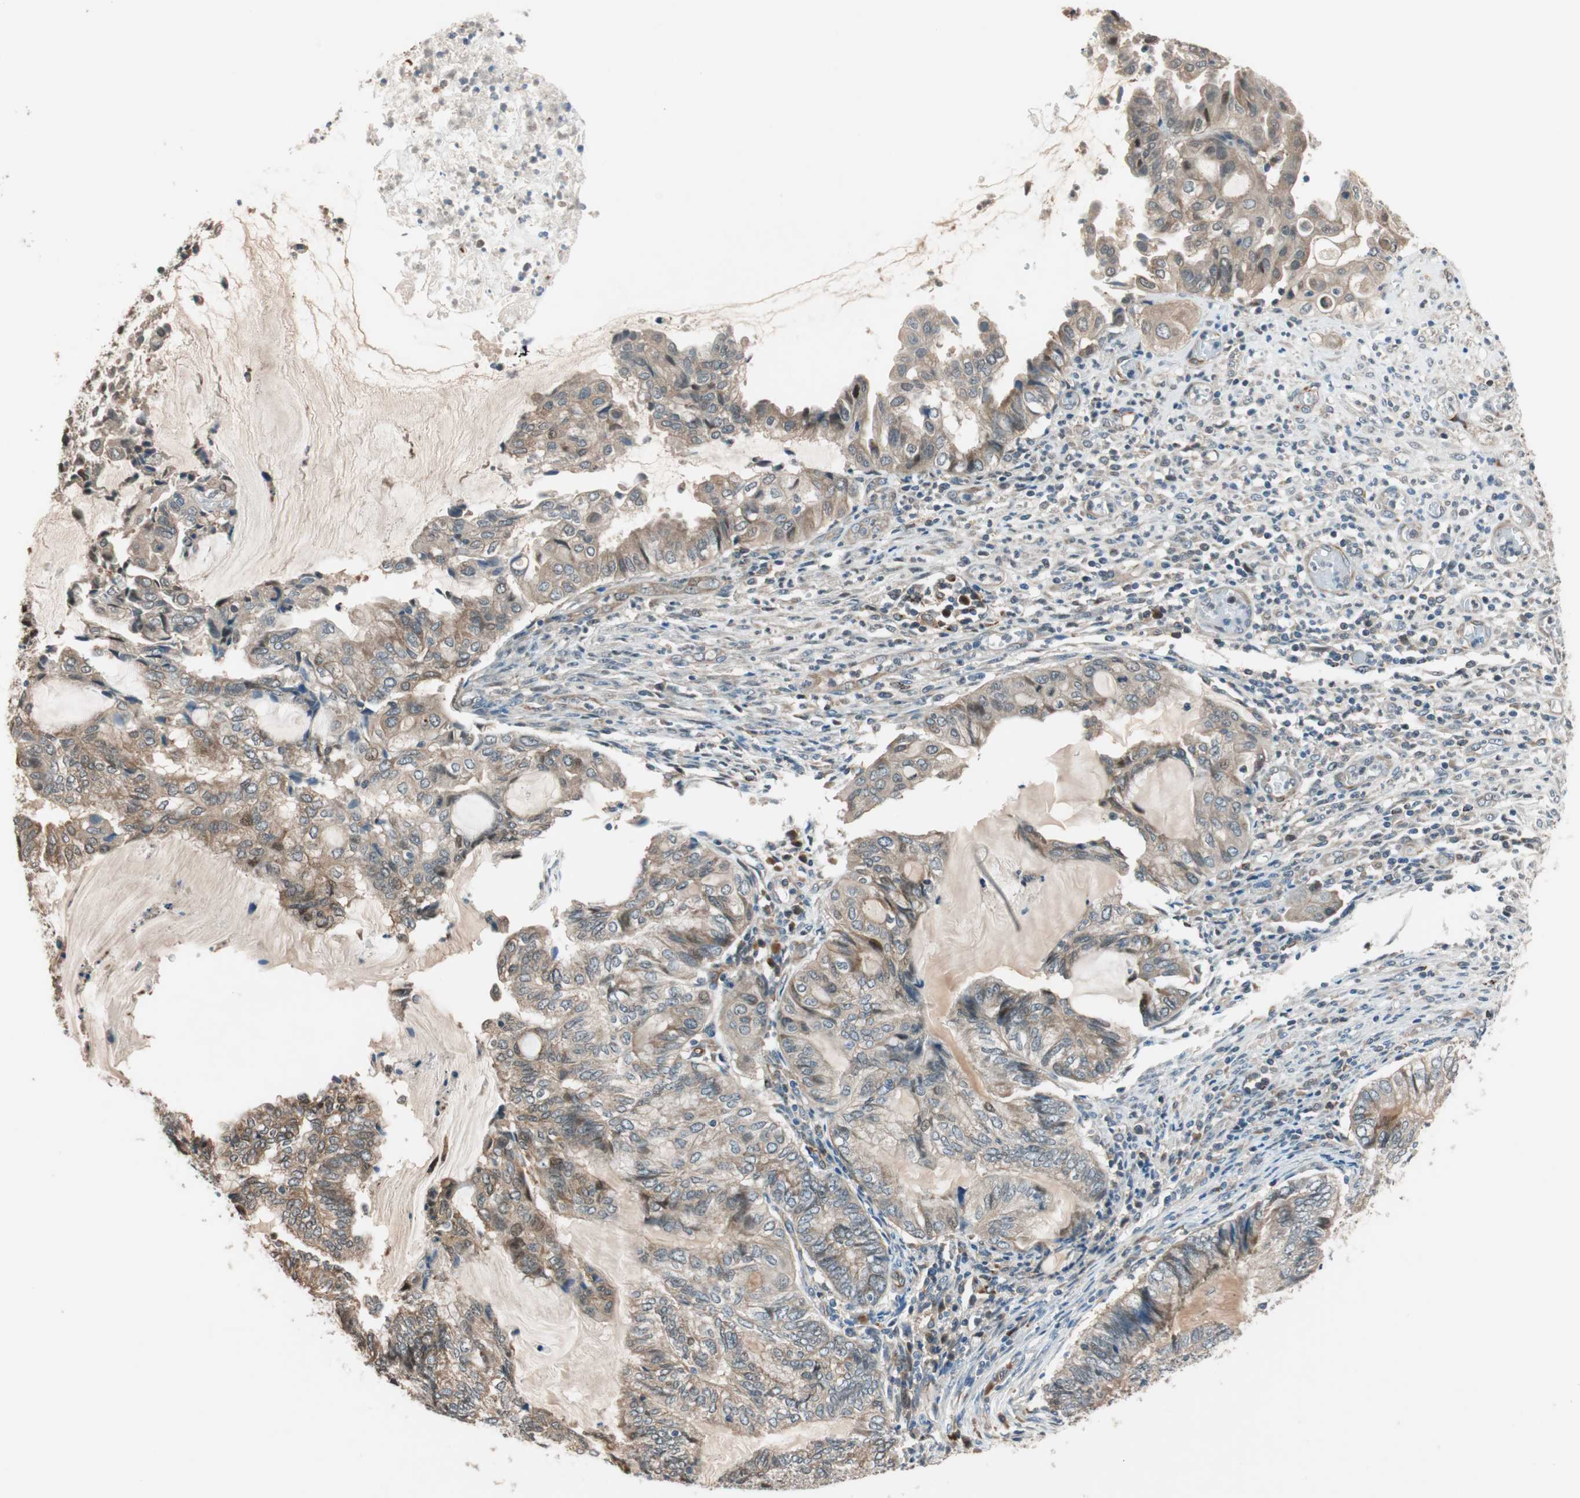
{"staining": {"intensity": "weak", "quantity": ">75%", "location": "cytoplasmic/membranous"}, "tissue": "endometrial cancer", "cell_type": "Tumor cells", "image_type": "cancer", "snomed": [{"axis": "morphology", "description": "Adenocarcinoma, NOS"}, {"axis": "topography", "description": "Uterus"}, {"axis": "topography", "description": "Endometrium"}], "caption": "Immunohistochemistry (IHC) histopathology image of human adenocarcinoma (endometrial) stained for a protein (brown), which exhibits low levels of weak cytoplasmic/membranous staining in about >75% of tumor cells.", "gene": "PIK3R3", "patient": {"sex": "female", "age": 70}}